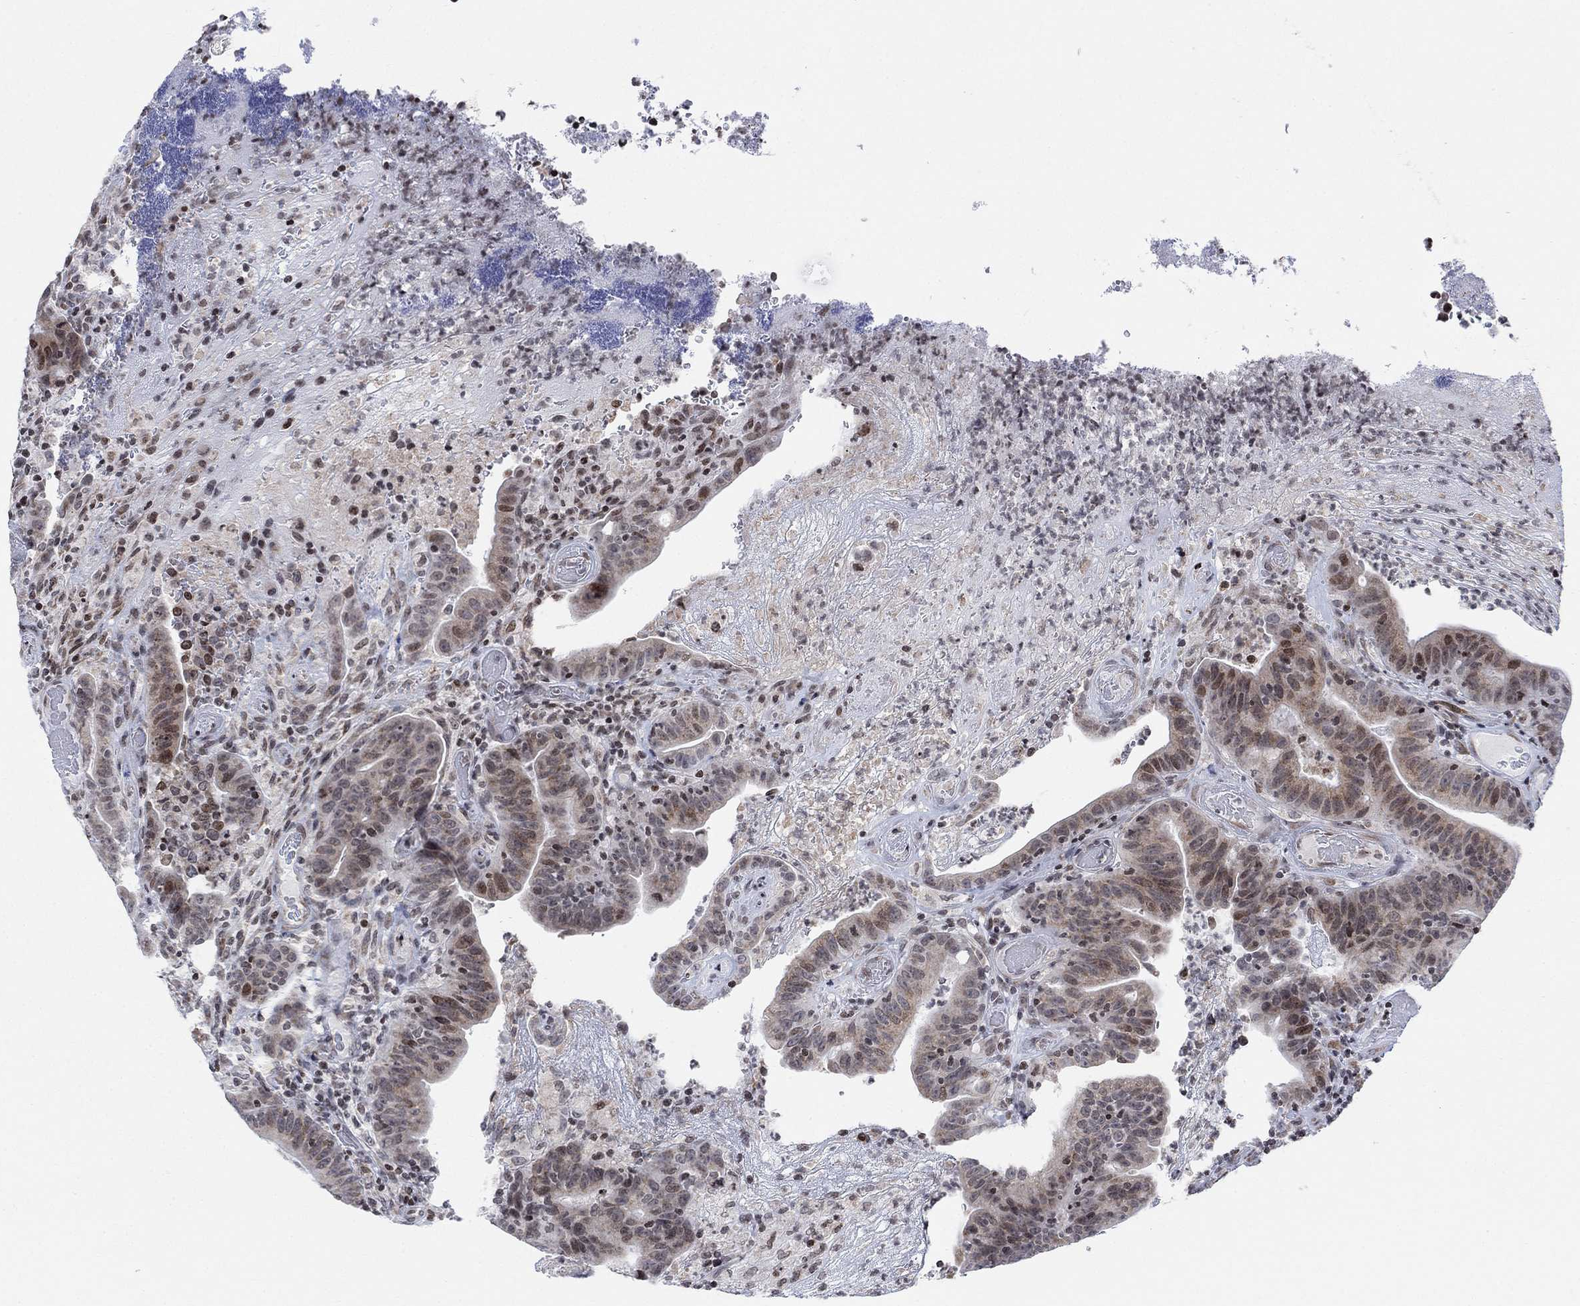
{"staining": {"intensity": "moderate", "quantity": "25%-75%", "location": "cytoplasmic/membranous,nuclear"}, "tissue": "colorectal cancer", "cell_type": "Tumor cells", "image_type": "cancer", "snomed": [{"axis": "morphology", "description": "Adenocarcinoma, NOS"}, {"axis": "topography", "description": "Colon"}], "caption": "Adenocarcinoma (colorectal) stained for a protein (brown) reveals moderate cytoplasmic/membranous and nuclear positive staining in about 25%-75% of tumor cells.", "gene": "ABHD14A", "patient": {"sex": "female", "age": 75}}